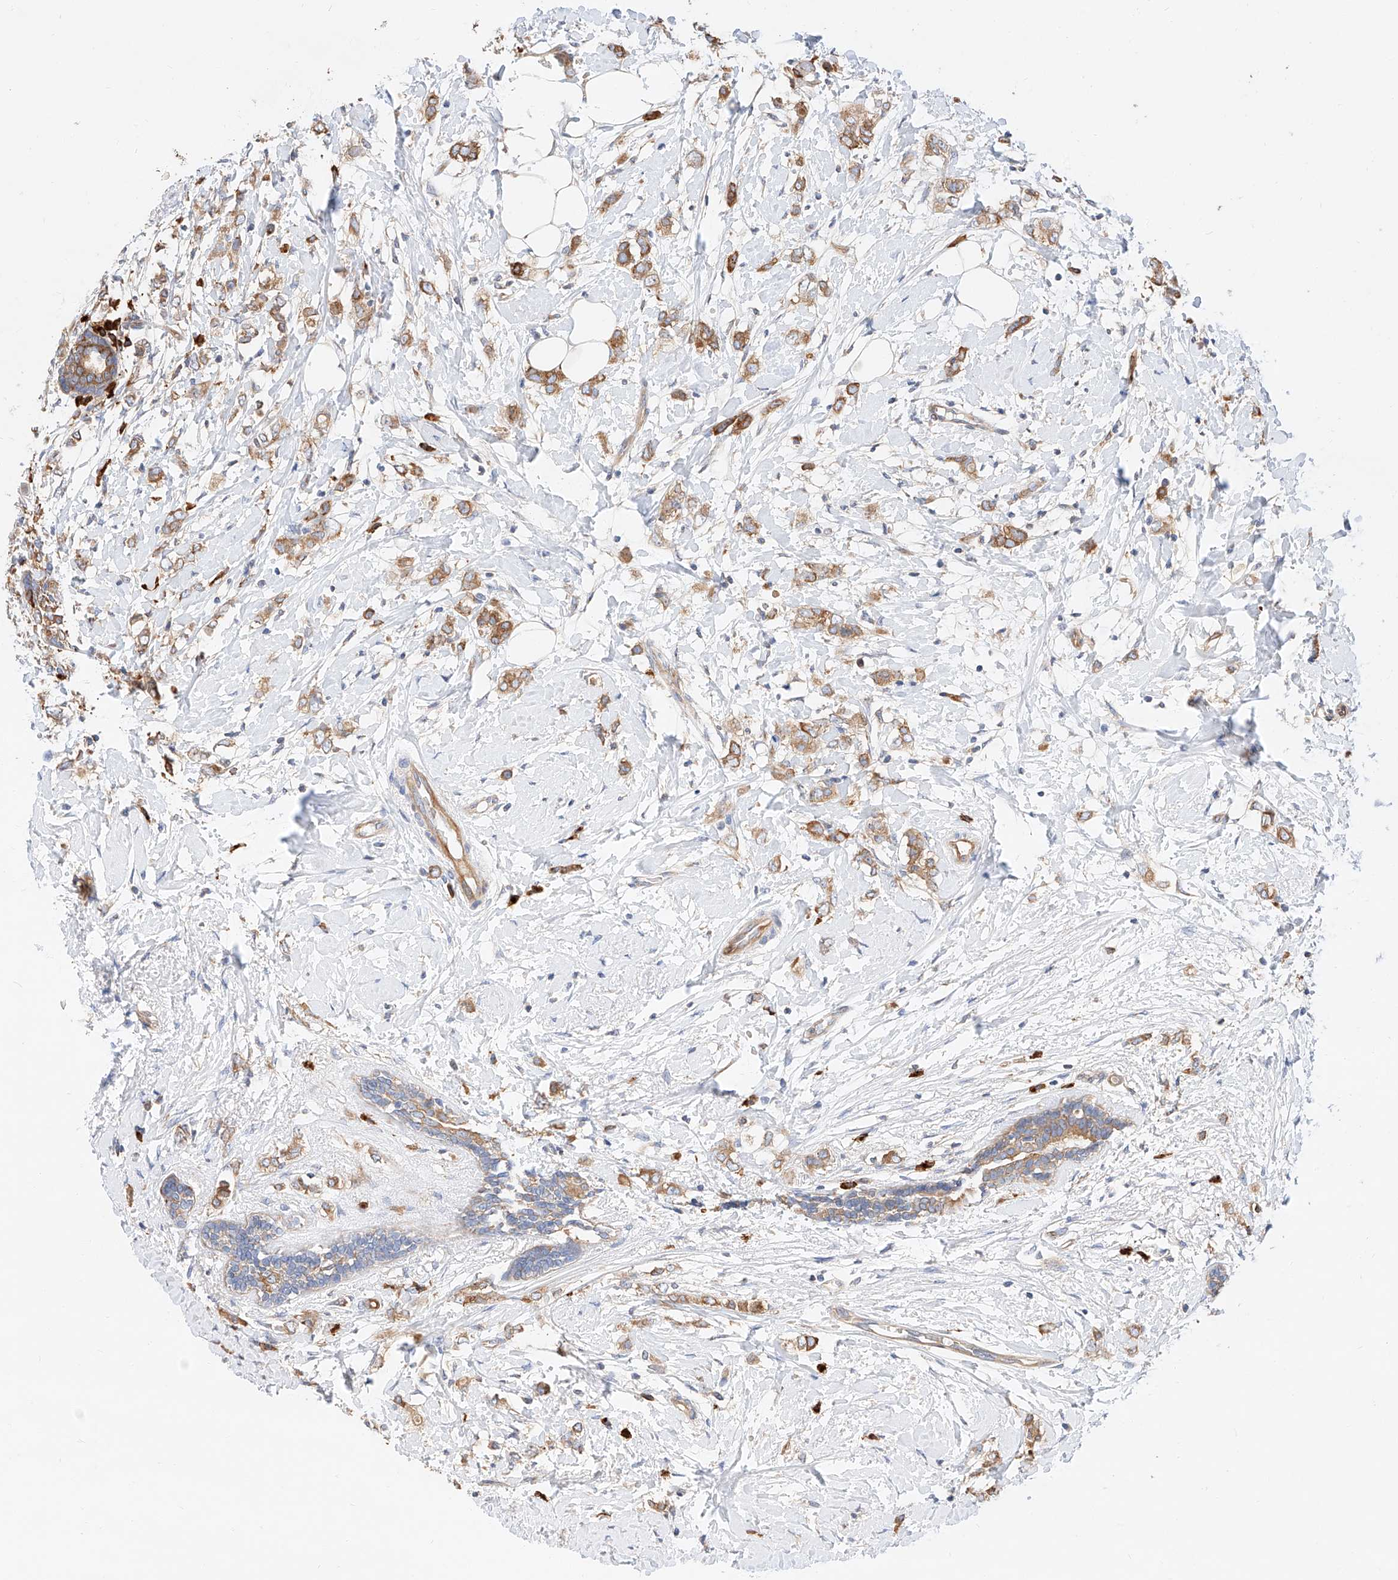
{"staining": {"intensity": "moderate", "quantity": ">75%", "location": "cytoplasmic/membranous"}, "tissue": "breast cancer", "cell_type": "Tumor cells", "image_type": "cancer", "snomed": [{"axis": "morphology", "description": "Normal tissue, NOS"}, {"axis": "morphology", "description": "Lobular carcinoma"}, {"axis": "topography", "description": "Breast"}], "caption": "About >75% of tumor cells in human breast lobular carcinoma show moderate cytoplasmic/membranous protein positivity as visualized by brown immunohistochemical staining.", "gene": "GLMN", "patient": {"sex": "female", "age": 47}}